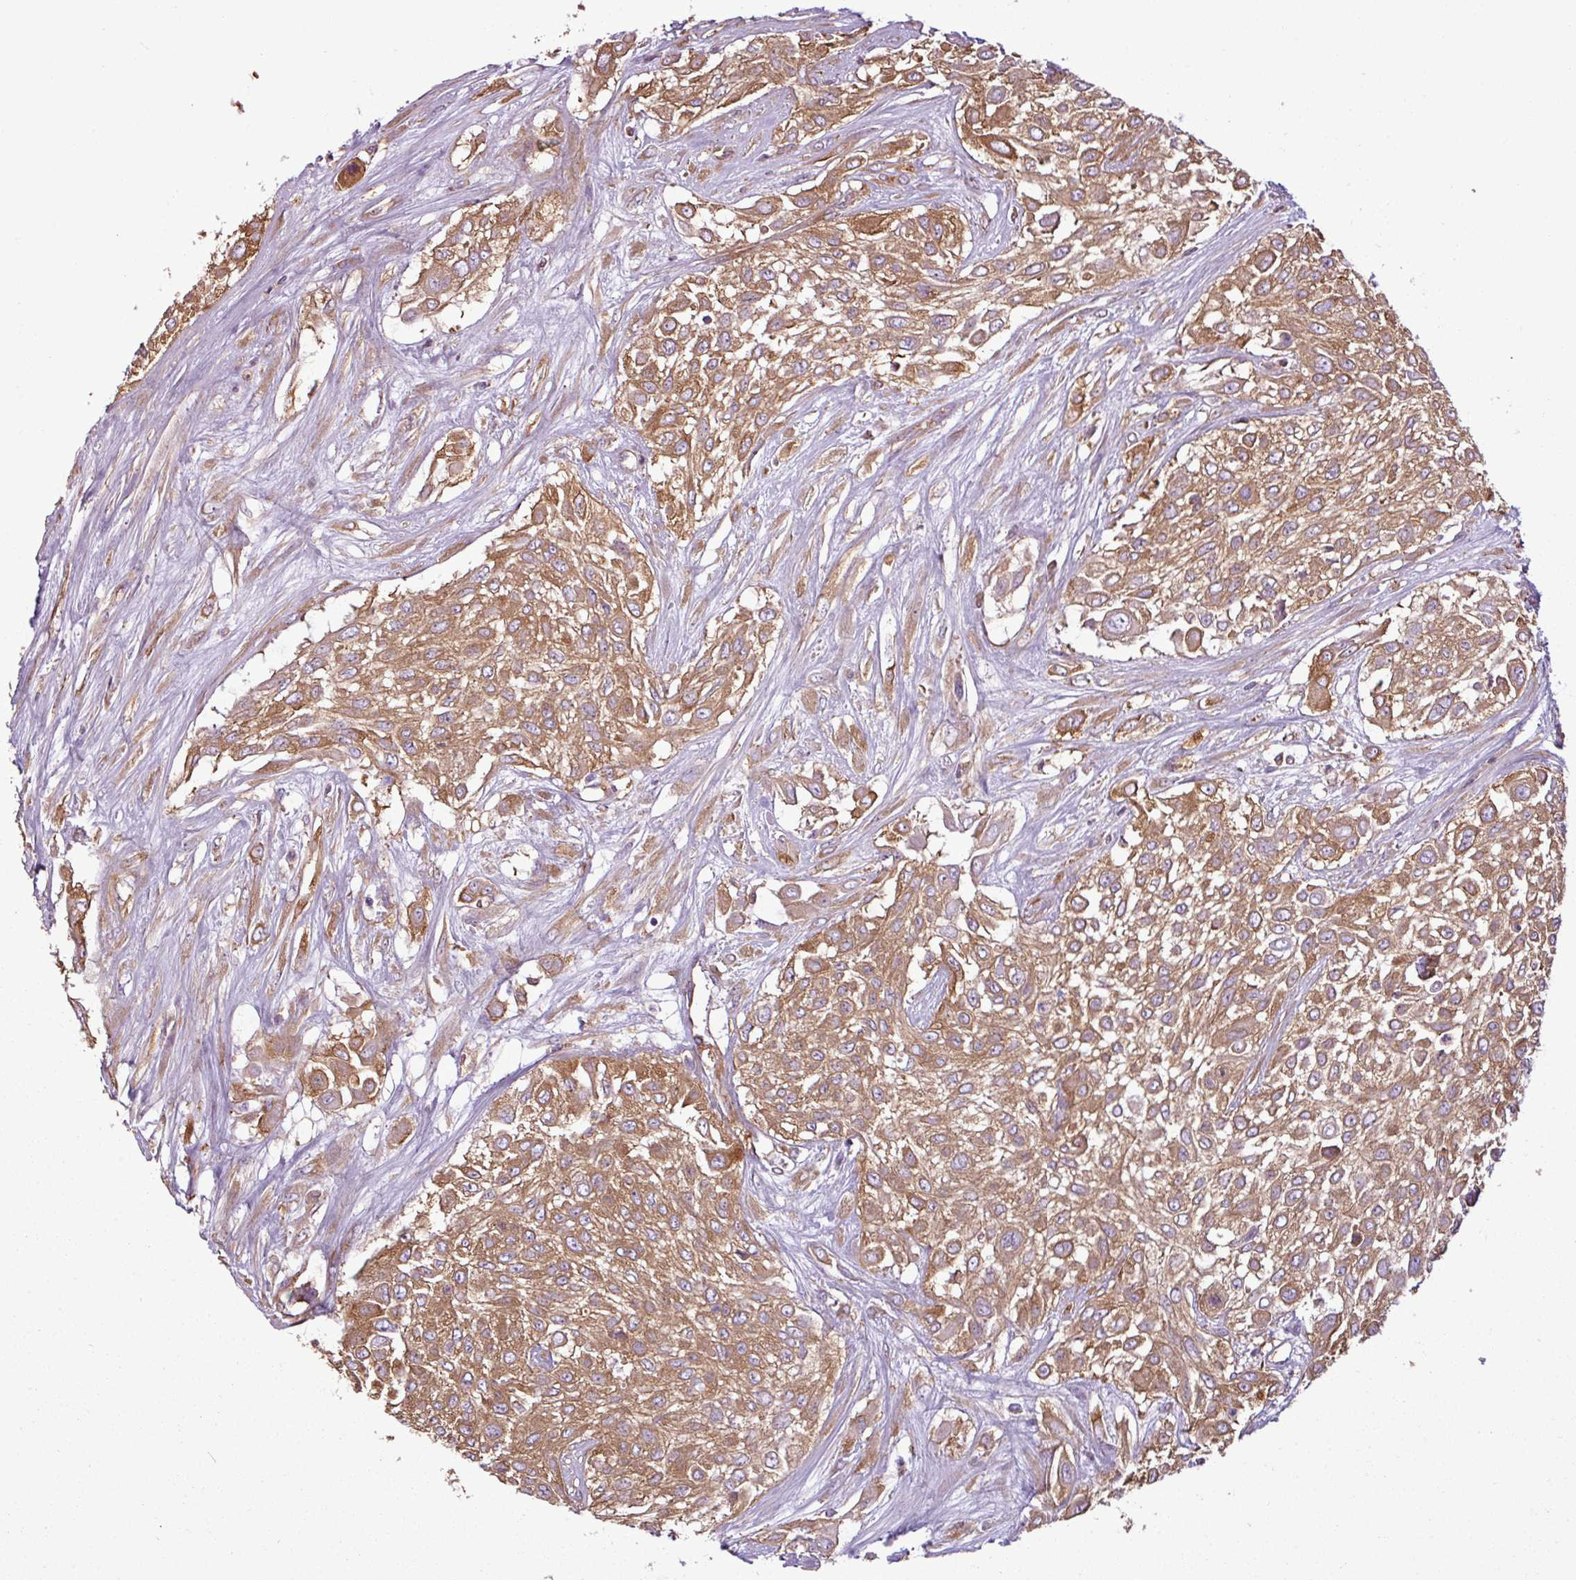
{"staining": {"intensity": "moderate", "quantity": ">75%", "location": "cytoplasmic/membranous"}, "tissue": "urothelial cancer", "cell_type": "Tumor cells", "image_type": "cancer", "snomed": [{"axis": "morphology", "description": "Urothelial carcinoma, High grade"}, {"axis": "topography", "description": "Urinary bladder"}], "caption": "Human urothelial cancer stained with a brown dye displays moderate cytoplasmic/membranous positive staining in about >75% of tumor cells.", "gene": "PACSIN2", "patient": {"sex": "male", "age": 57}}